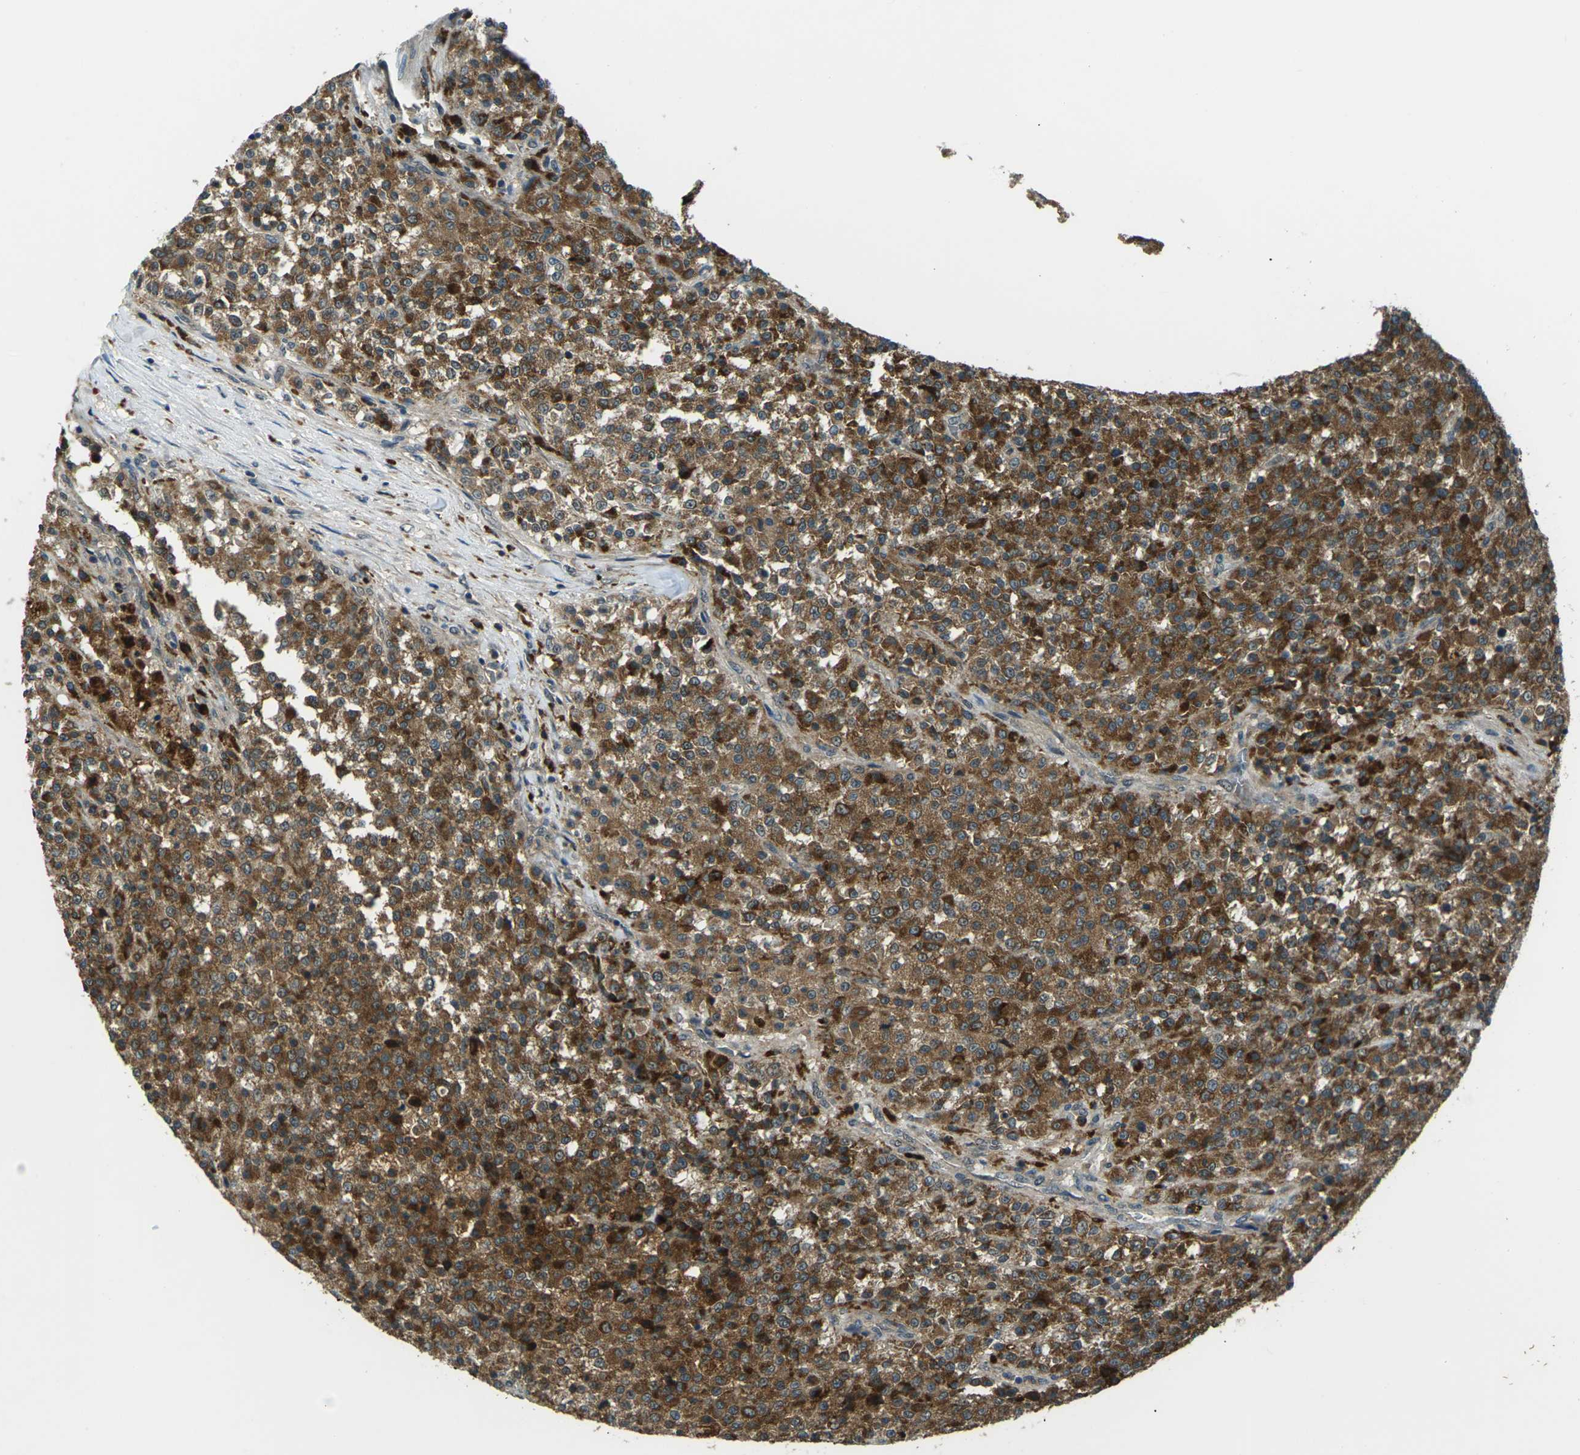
{"staining": {"intensity": "strong", "quantity": ">75%", "location": "cytoplasmic/membranous"}, "tissue": "testis cancer", "cell_type": "Tumor cells", "image_type": "cancer", "snomed": [{"axis": "morphology", "description": "Seminoma, NOS"}, {"axis": "topography", "description": "Testis"}], "caption": "Protein staining demonstrates strong cytoplasmic/membranous staining in about >75% of tumor cells in testis cancer.", "gene": "SLC31A2", "patient": {"sex": "male", "age": 59}}